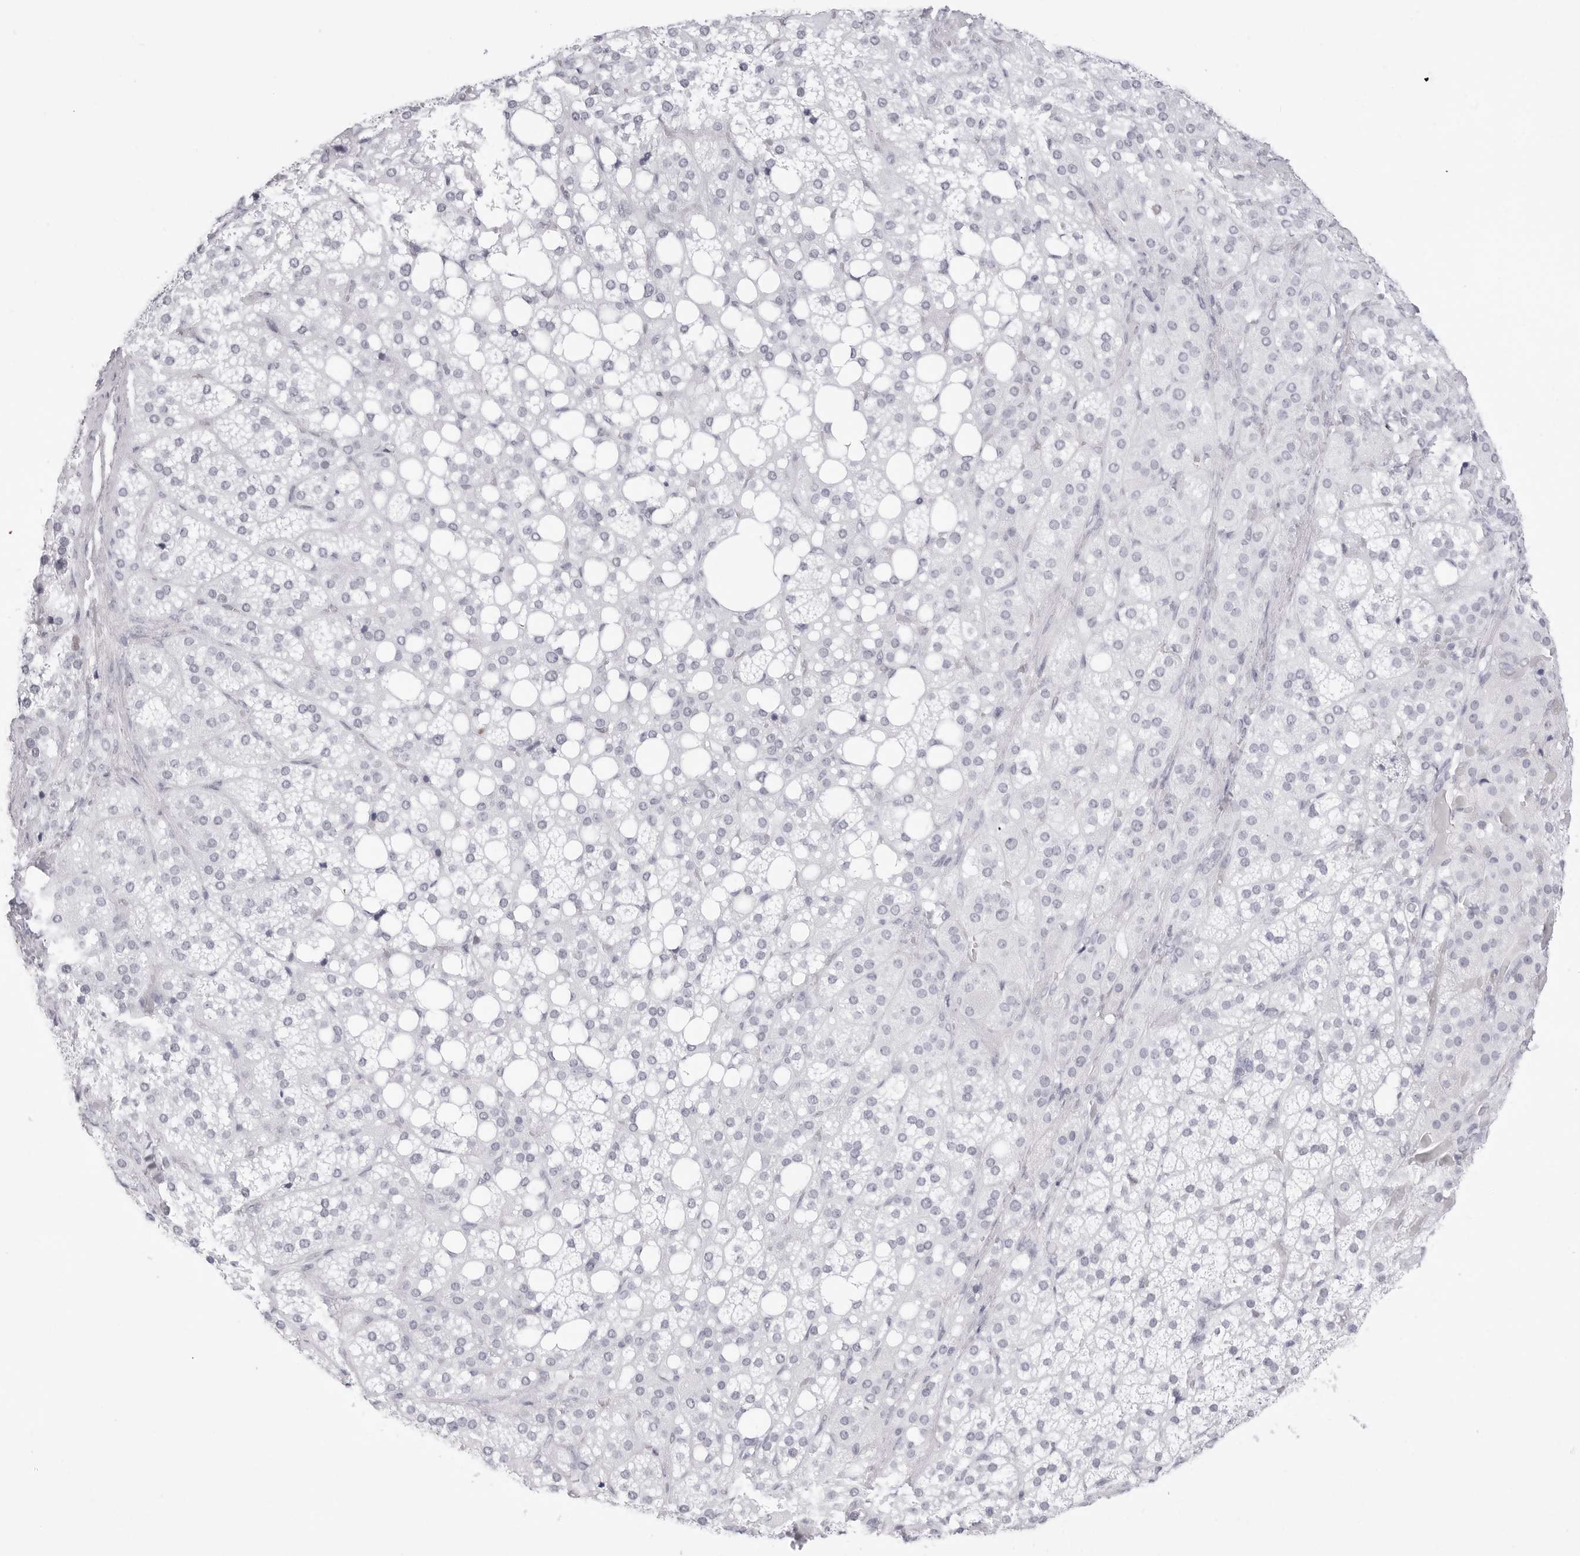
{"staining": {"intensity": "negative", "quantity": "none", "location": "none"}, "tissue": "adrenal gland", "cell_type": "Glandular cells", "image_type": "normal", "snomed": [{"axis": "morphology", "description": "Normal tissue, NOS"}, {"axis": "topography", "description": "Adrenal gland"}], "caption": "Unremarkable adrenal gland was stained to show a protein in brown. There is no significant positivity in glandular cells. (Stains: DAB (3,3'-diaminobenzidine) IHC with hematoxylin counter stain, Microscopy: brightfield microscopy at high magnification).", "gene": "NASP", "patient": {"sex": "female", "age": 59}}